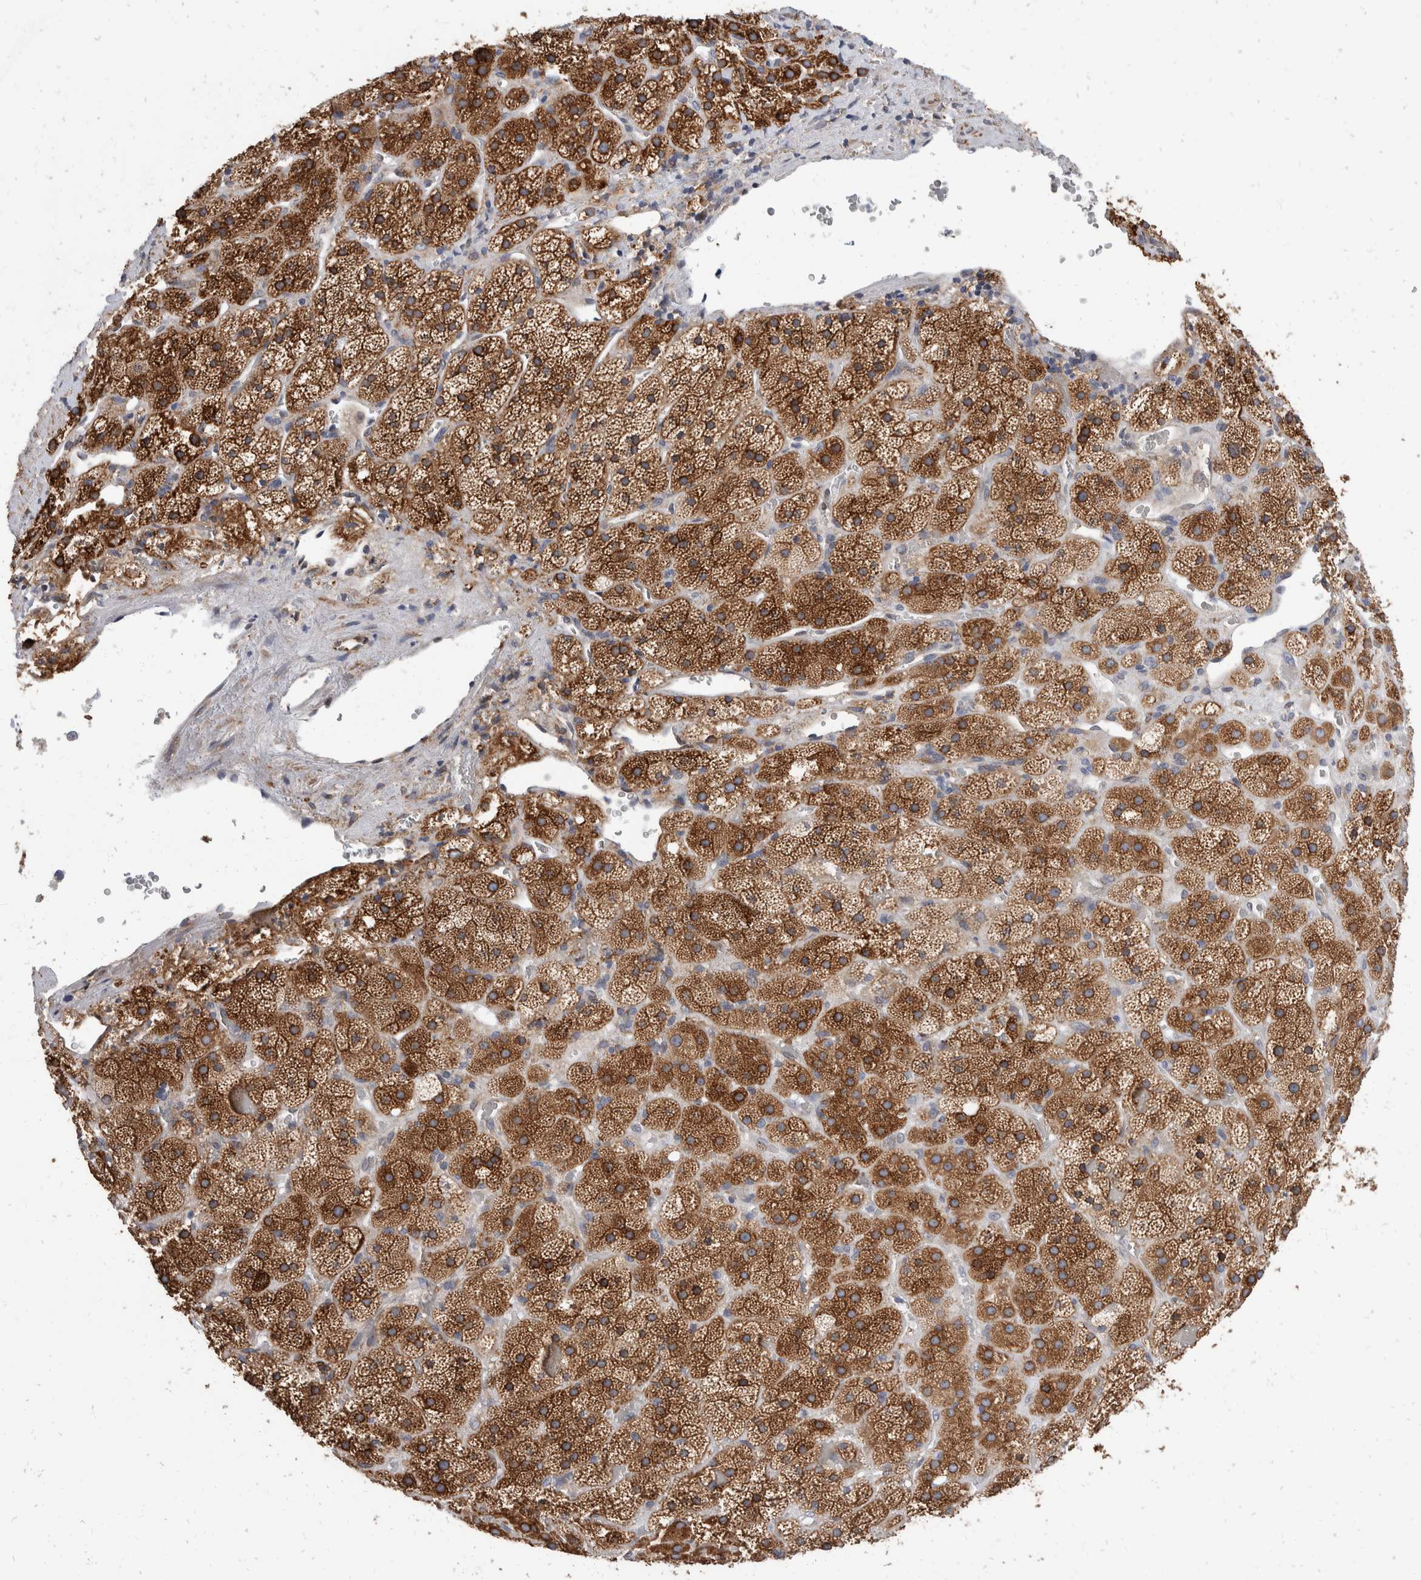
{"staining": {"intensity": "strong", "quantity": ">75%", "location": "cytoplasmic/membranous"}, "tissue": "adrenal gland", "cell_type": "Glandular cells", "image_type": "normal", "snomed": [{"axis": "morphology", "description": "Normal tissue, NOS"}, {"axis": "topography", "description": "Adrenal gland"}], "caption": "Immunohistochemistry (IHC) (DAB) staining of normal adrenal gland displays strong cytoplasmic/membranous protein positivity in about >75% of glandular cells.", "gene": "TMEM245", "patient": {"sex": "male", "age": 57}}